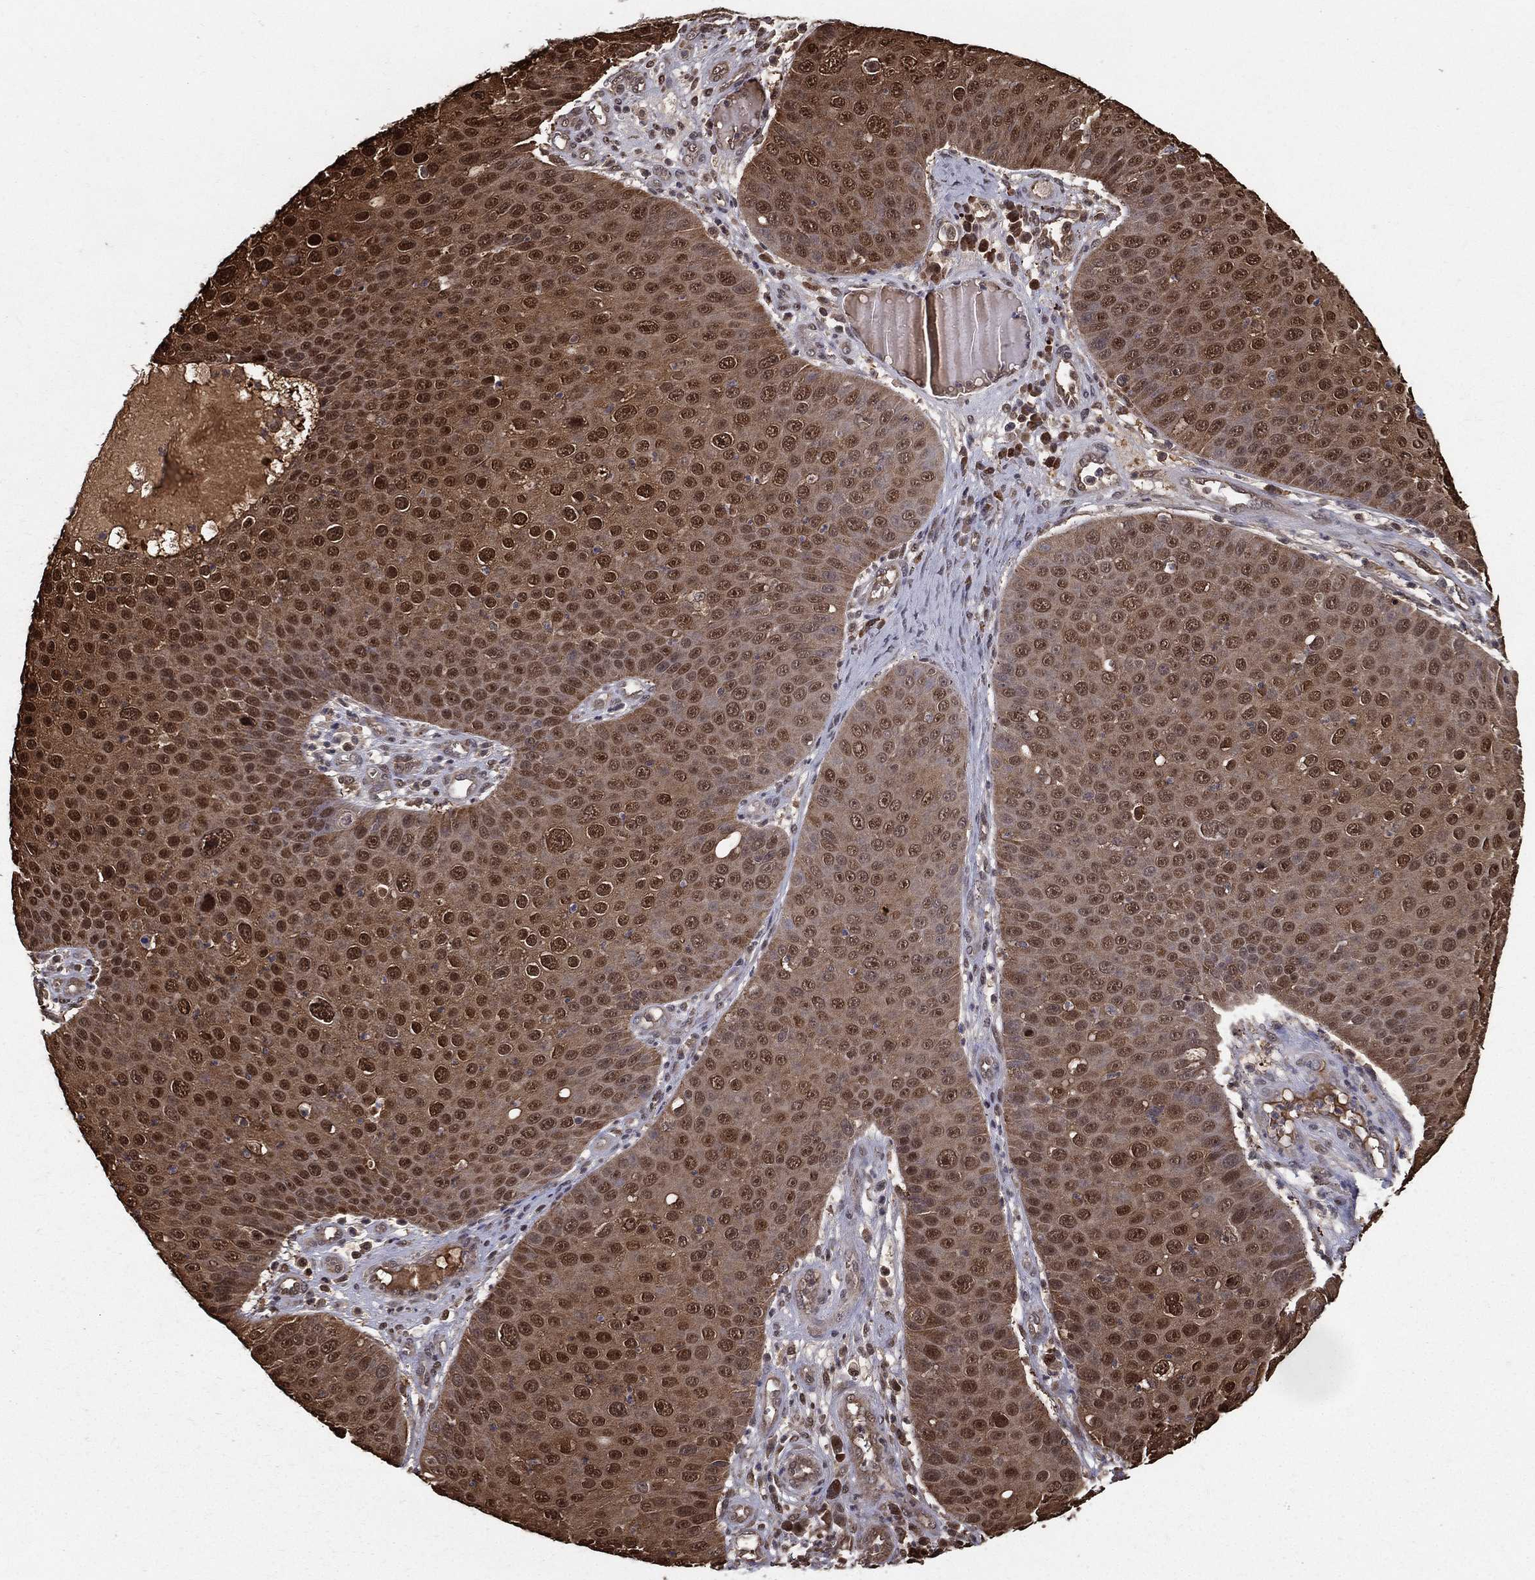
{"staining": {"intensity": "strong", "quantity": ">75%", "location": "nuclear"}, "tissue": "skin cancer", "cell_type": "Tumor cells", "image_type": "cancer", "snomed": [{"axis": "morphology", "description": "Squamous cell carcinoma, NOS"}, {"axis": "topography", "description": "Skin"}], "caption": "Strong nuclear positivity for a protein is seen in approximately >75% of tumor cells of skin cancer using IHC.", "gene": "SLC6A6", "patient": {"sex": "male", "age": 71}}